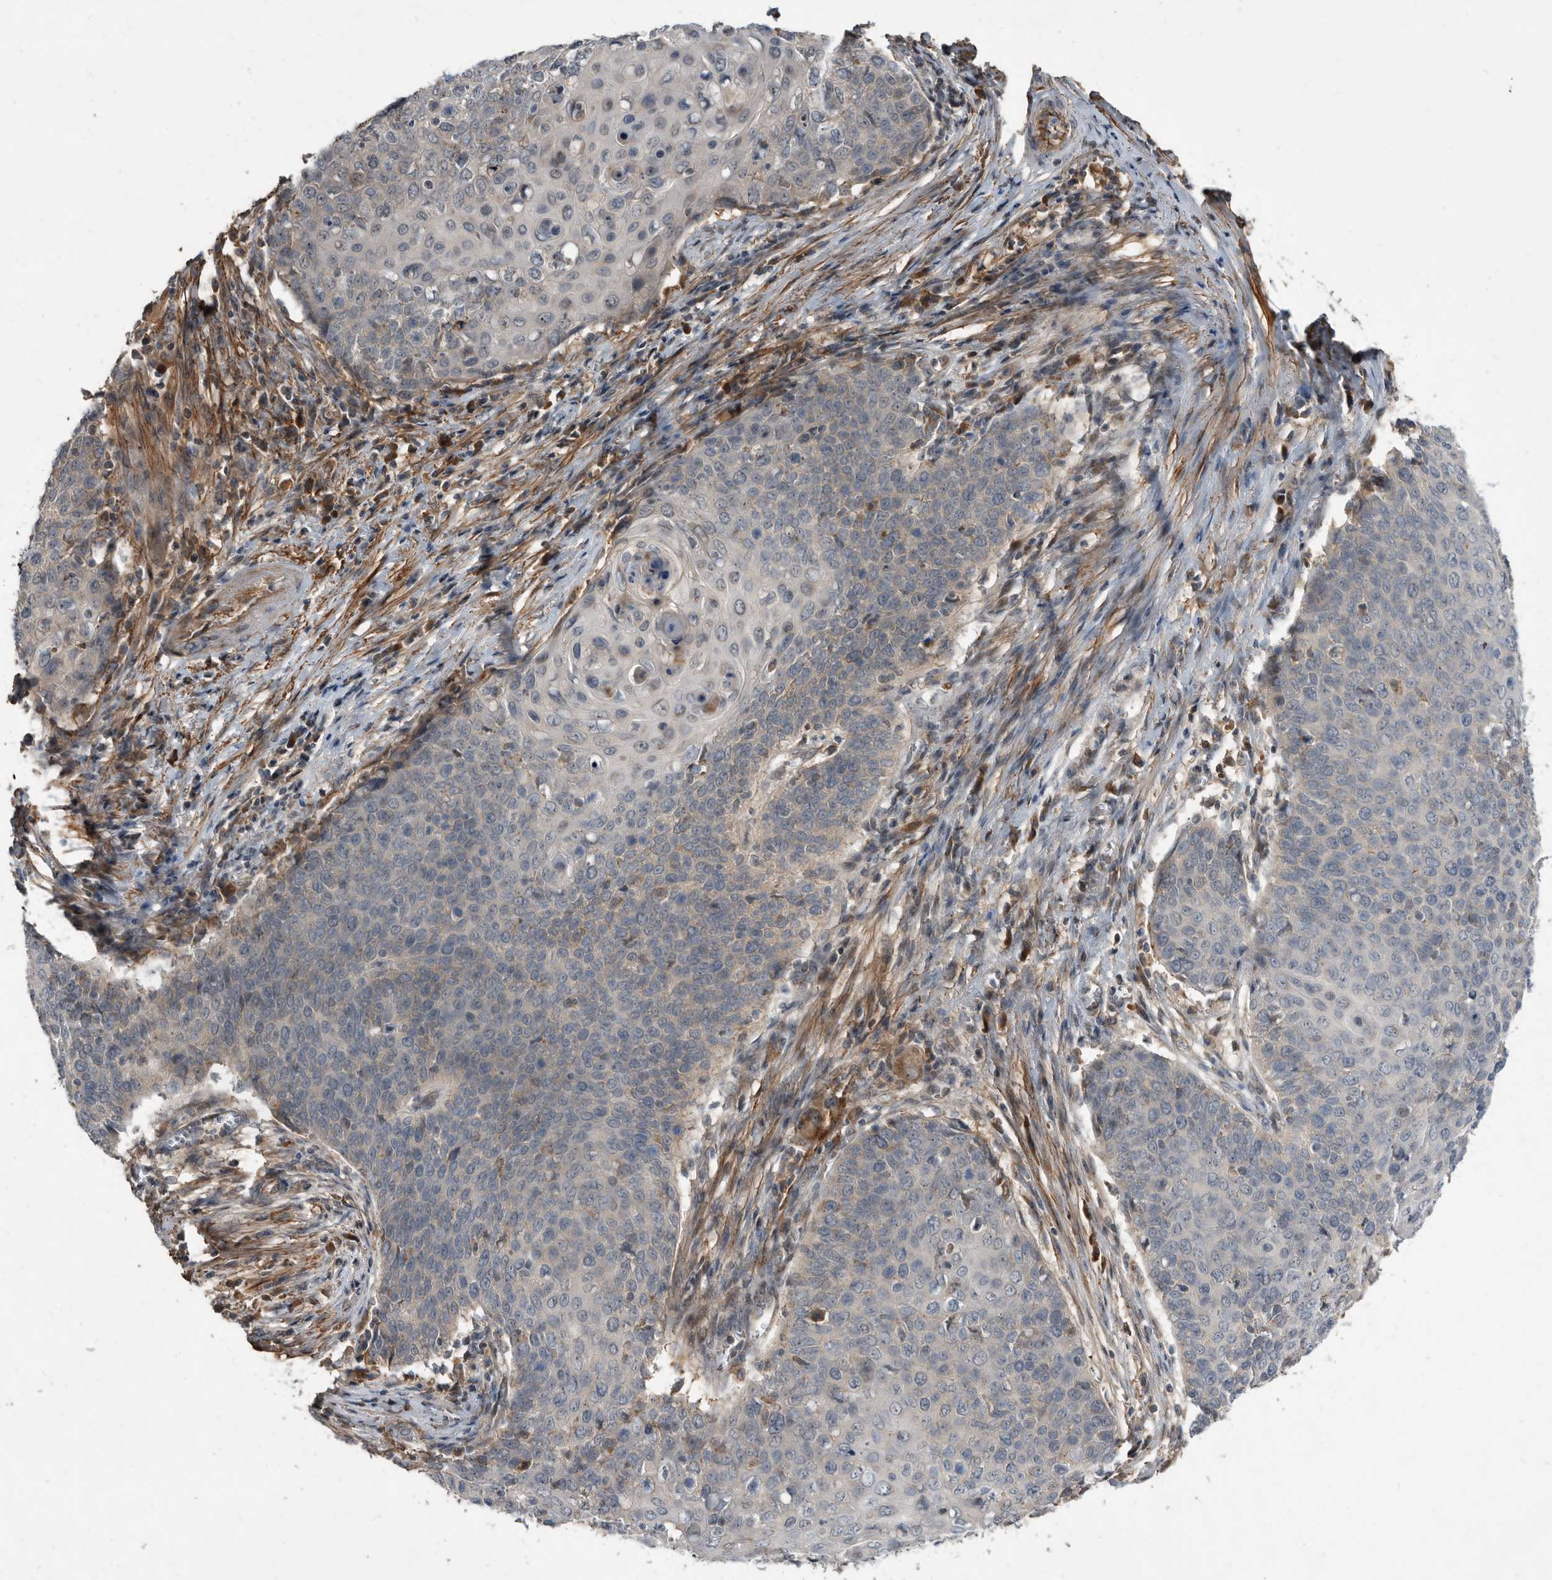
{"staining": {"intensity": "negative", "quantity": "none", "location": "none"}, "tissue": "cervical cancer", "cell_type": "Tumor cells", "image_type": "cancer", "snomed": [{"axis": "morphology", "description": "Squamous cell carcinoma, NOS"}, {"axis": "topography", "description": "Cervix"}], "caption": "Immunohistochemistry micrograph of cervical cancer (squamous cell carcinoma) stained for a protein (brown), which displays no positivity in tumor cells.", "gene": "PI15", "patient": {"sex": "female", "age": 39}}